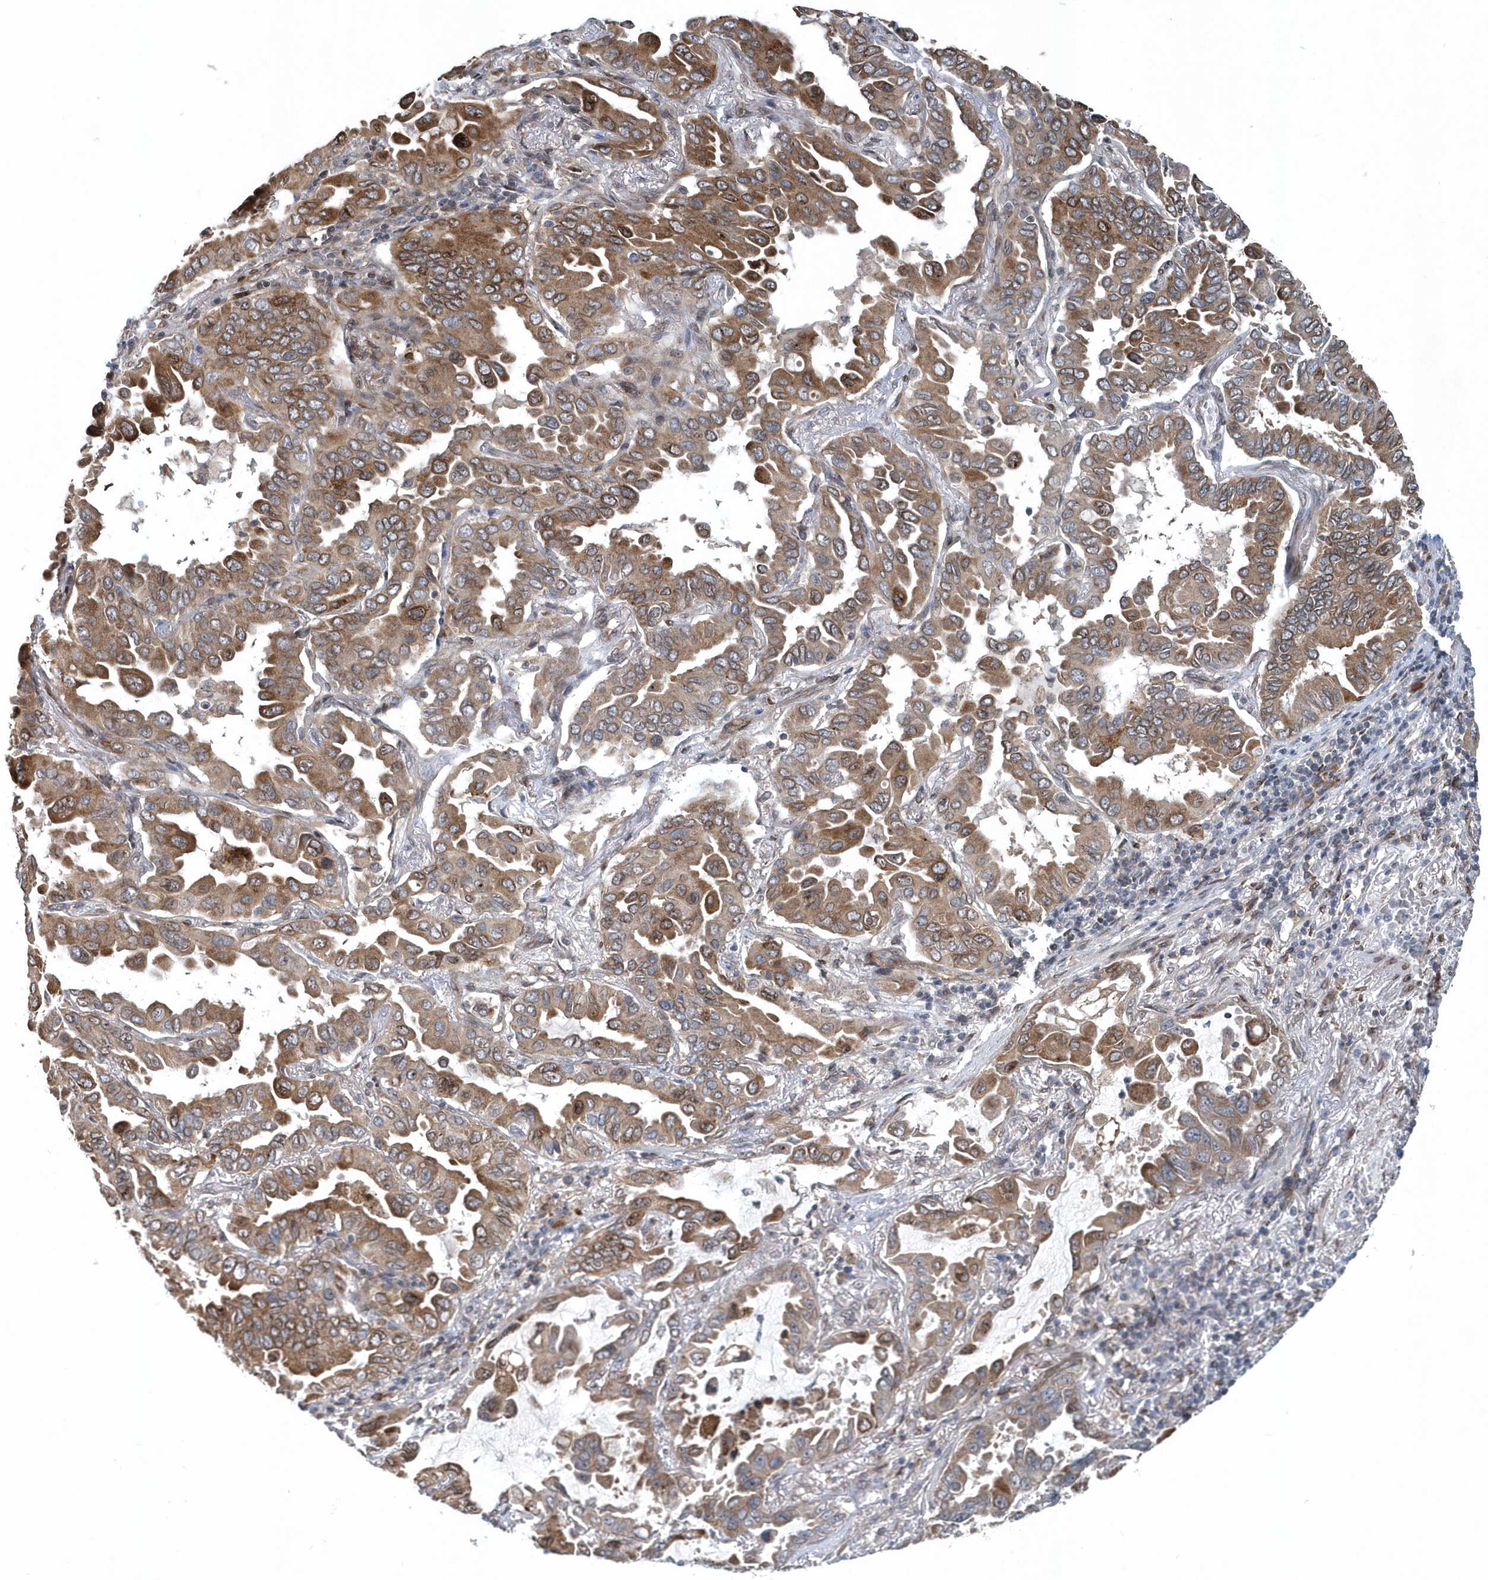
{"staining": {"intensity": "moderate", "quantity": "25%-75%", "location": "cytoplasmic/membranous"}, "tissue": "lung cancer", "cell_type": "Tumor cells", "image_type": "cancer", "snomed": [{"axis": "morphology", "description": "Adenocarcinoma, NOS"}, {"axis": "topography", "description": "Lung"}], "caption": "The image demonstrates a brown stain indicating the presence of a protein in the cytoplasmic/membranous of tumor cells in lung adenocarcinoma.", "gene": "MCC", "patient": {"sex": "male", "age": 64}}